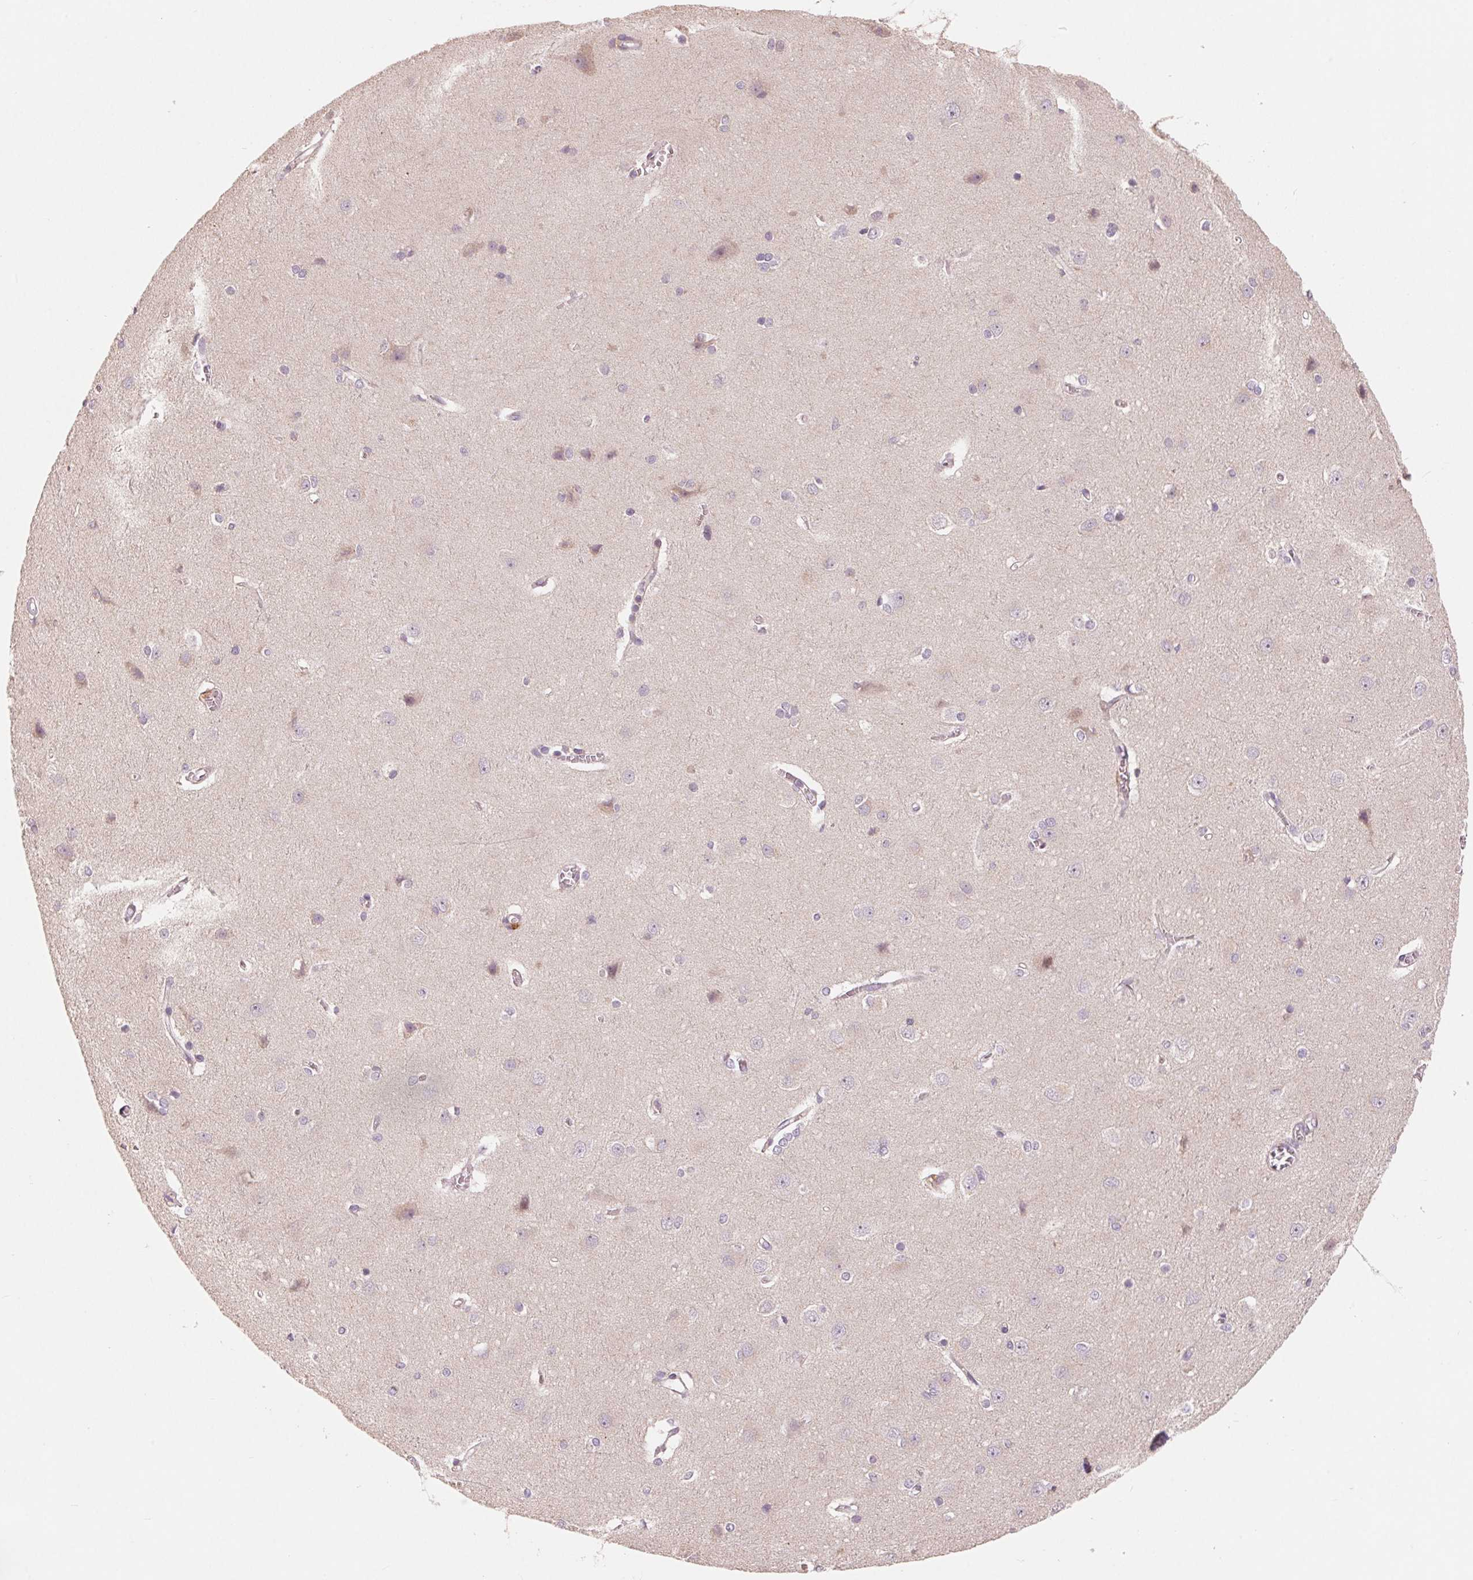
{"staining": {"intensity": "weak", "quantity": "<25%", "location": "cytoplasmic/membranous,nuclear"}, "tissue": "cerebral cortex", "cell_type": "Endothelial cells", "image_type": "normal", "snomed": [{"axis": "morphology", "description": "Normal tissue, NOS"}, {"axis": "topography", "description": "Cerebral cortex"}], "caption": "A histopathology image of cerebral cortex stained for a protein displays no brown staining in endothelial cells.", "gene": "AQP8", "patient": {"sex": "male", "age": 37}}